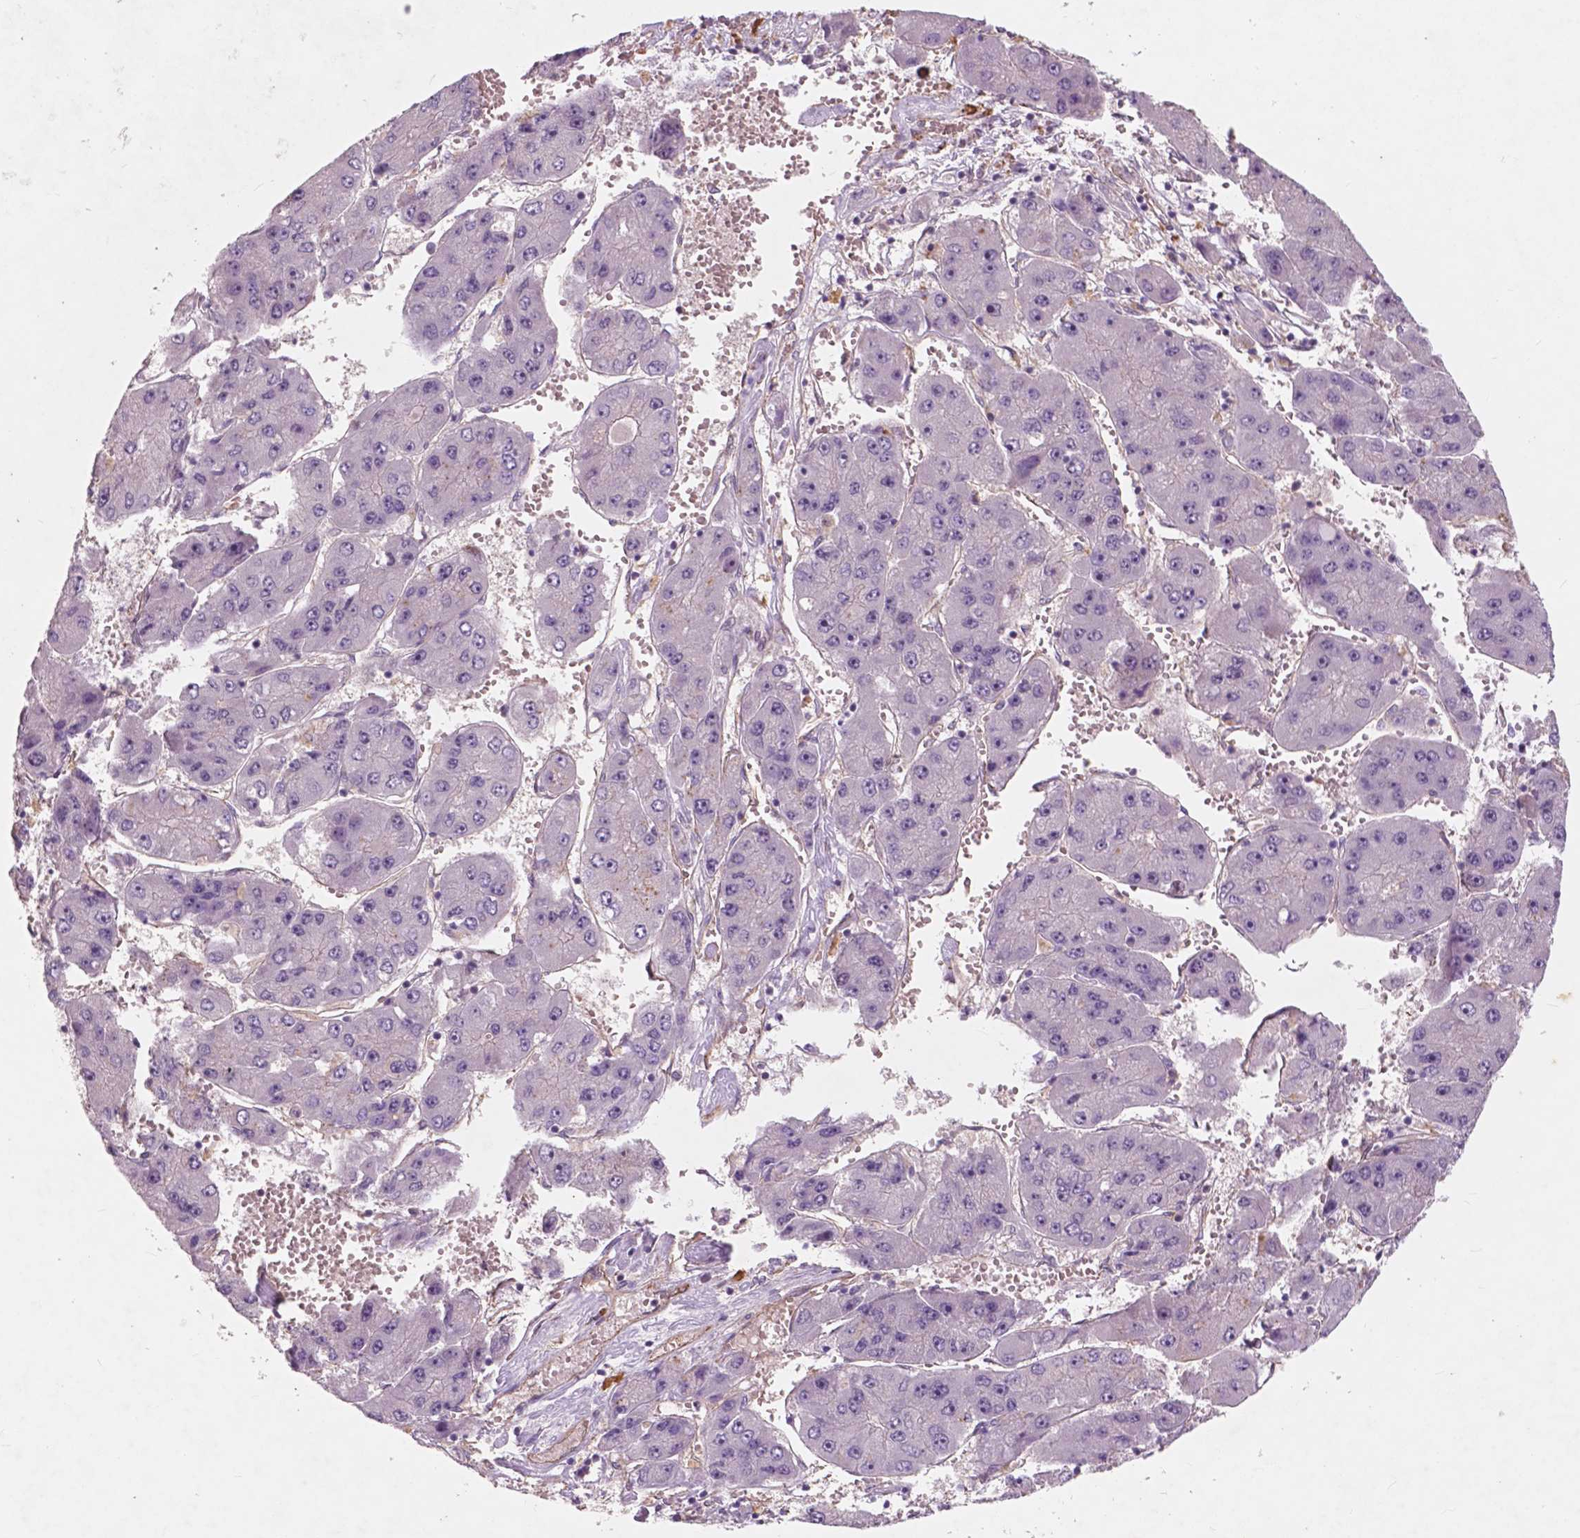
{"staining": {"intensity": "negative", "quantity": "none", "location": "none"}, "tissue": "liver cancer", "cell_type": "Tumor cells", "image_type": "cancer", "snomed": [{"axis": "morphology", "description": "Carcinoma, Hepatocellular, NOS"}, {"axis": "topography", "description": "Liver"}], "caption": "There is no significant positivity in tumor cells of hepatocellular carcinoma (liver). Brightfield microscopy of immunohistochemistry (IHC) stained with DAB (3,3'-diaminobenzidine) (brown) and hematoxylin (blue), captured at high magnification.", "gene": "RFPL4B", "patient": {"sex": "female", "age": 61}}